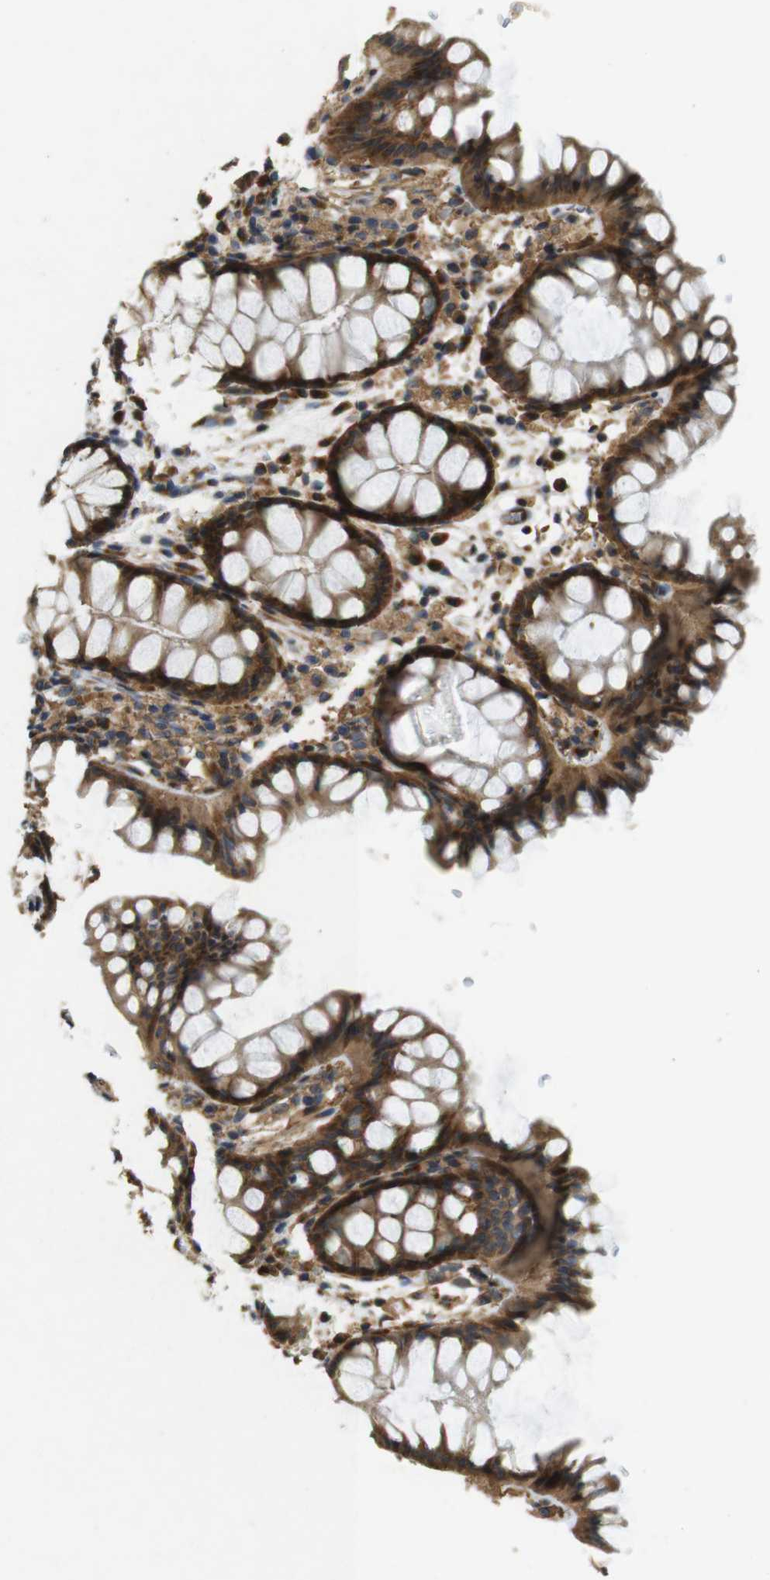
{"staining": {"intensity": "strong", "quantity": ">75%", "location": "cytoplasmic/membranous"}, "tissue": "colon", "cell_type": "Endothelial cells", "image_type": "normal", "snomed": [{"axis": "morphology", "description": "Normal tissue, NOS"}, {"axis": "topography", "description": "Colon"}], "caption": "A micrograph showing strong cytoplasmic/membranous positivity in about >75% of endothelial cells in benign colon, as visualized by brown immunohistochemical staining.", "gene": "BNIP3", "patient": {"sex": "female", "age": 55}}